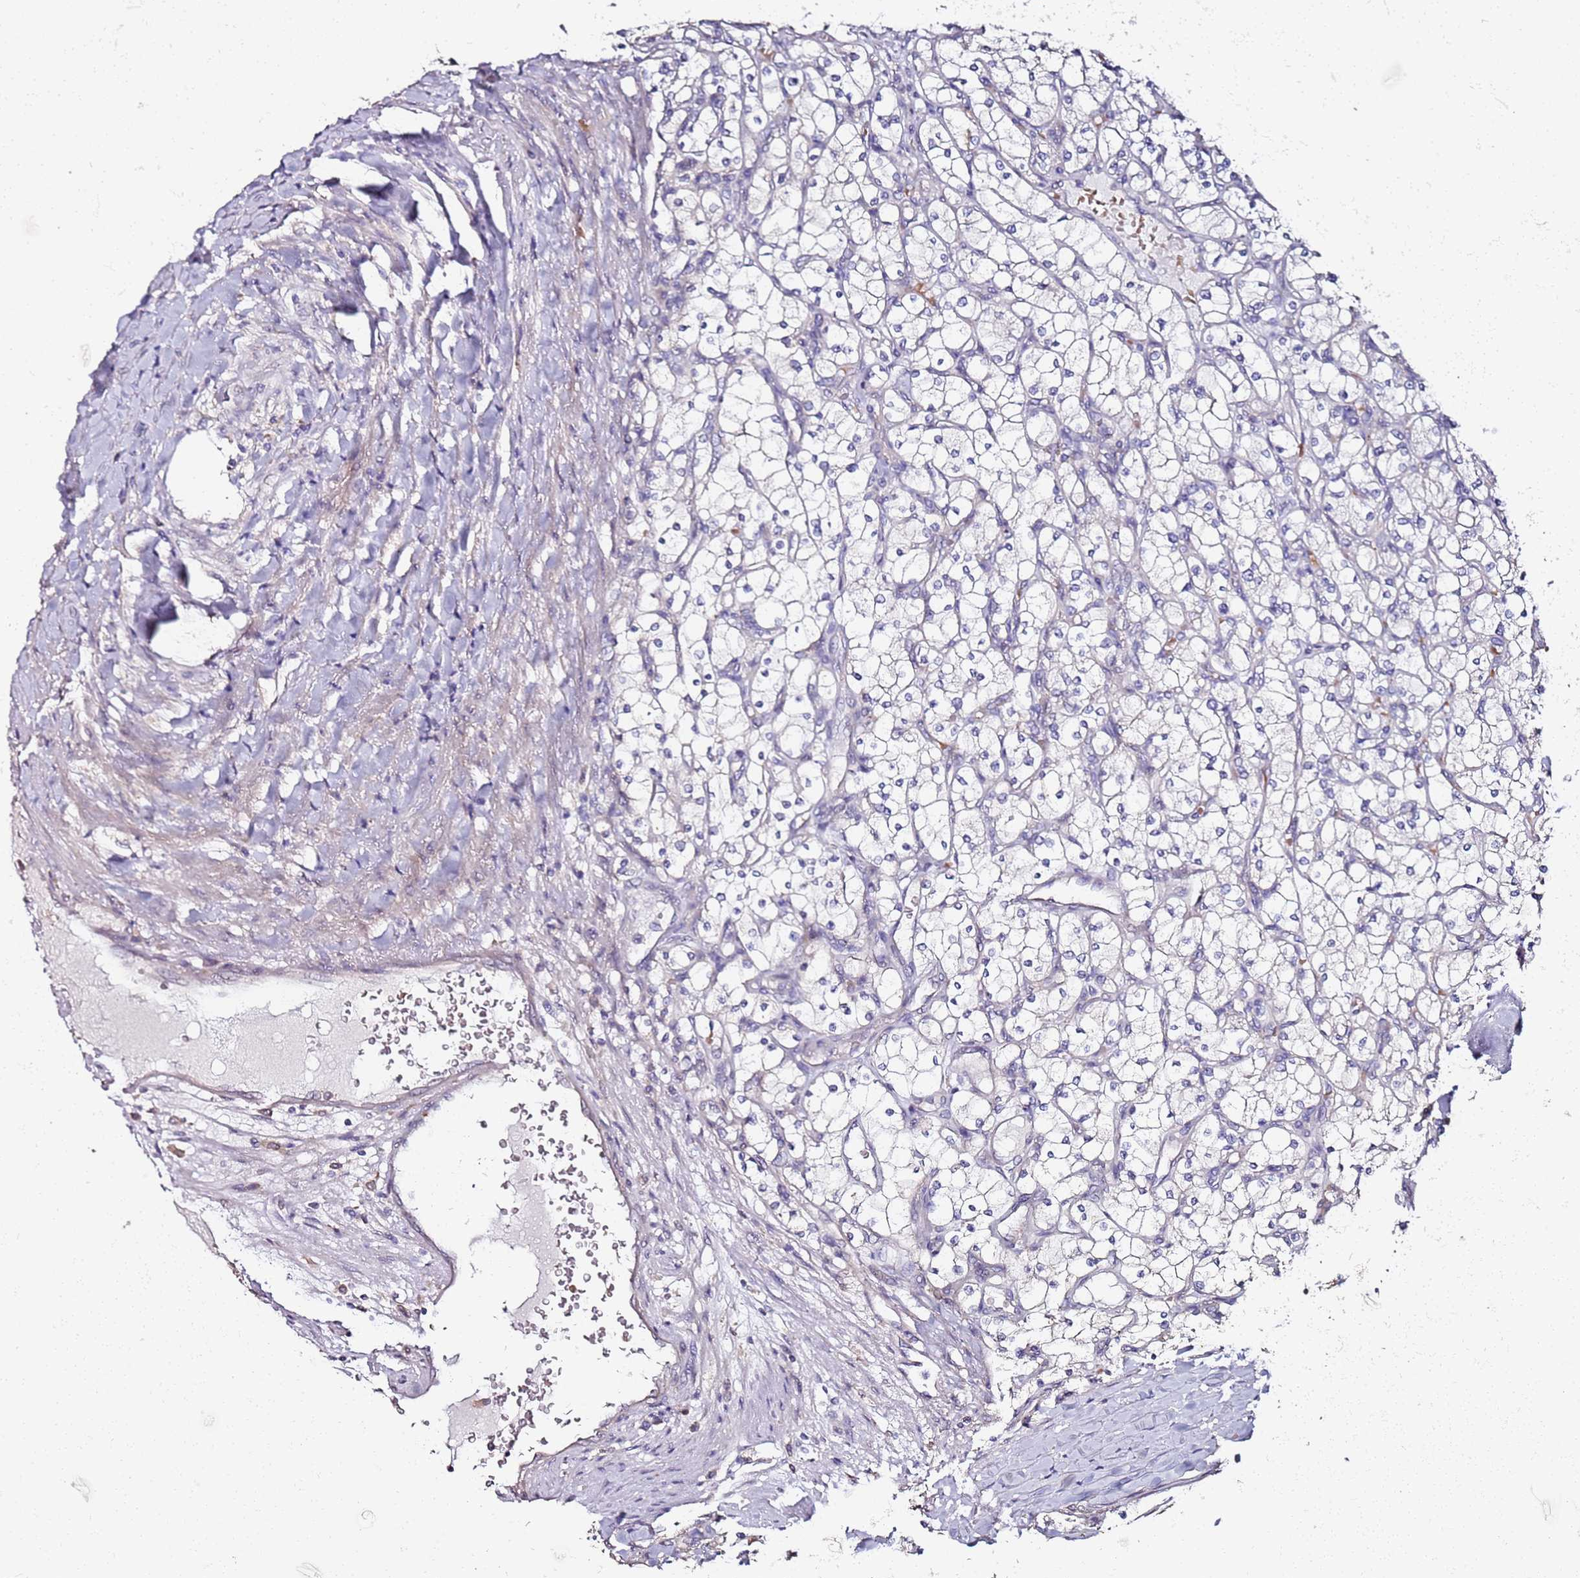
{"staining": {"intensity": "negative", "quantity": "none", "location": "none"}, "tissue": "renal cancer", "cell_type": "Tumor cells", "image_type": "cancer", "snomed": [{"axis": "morphology", "description": "Adenocarcinoma, NOS"}, {"axis": "topography", "description": "Kidney"}], "caption": "This micrograph is of renal cancer (adenocarcinoma) stained with immunohistochemistry (IHC) to label a protein in brown with the nuclei are counter-stained blue. There is no staining in tumor cells.", "gene": "C3orf80", "patient": {"sex": "male", "age": 80}}